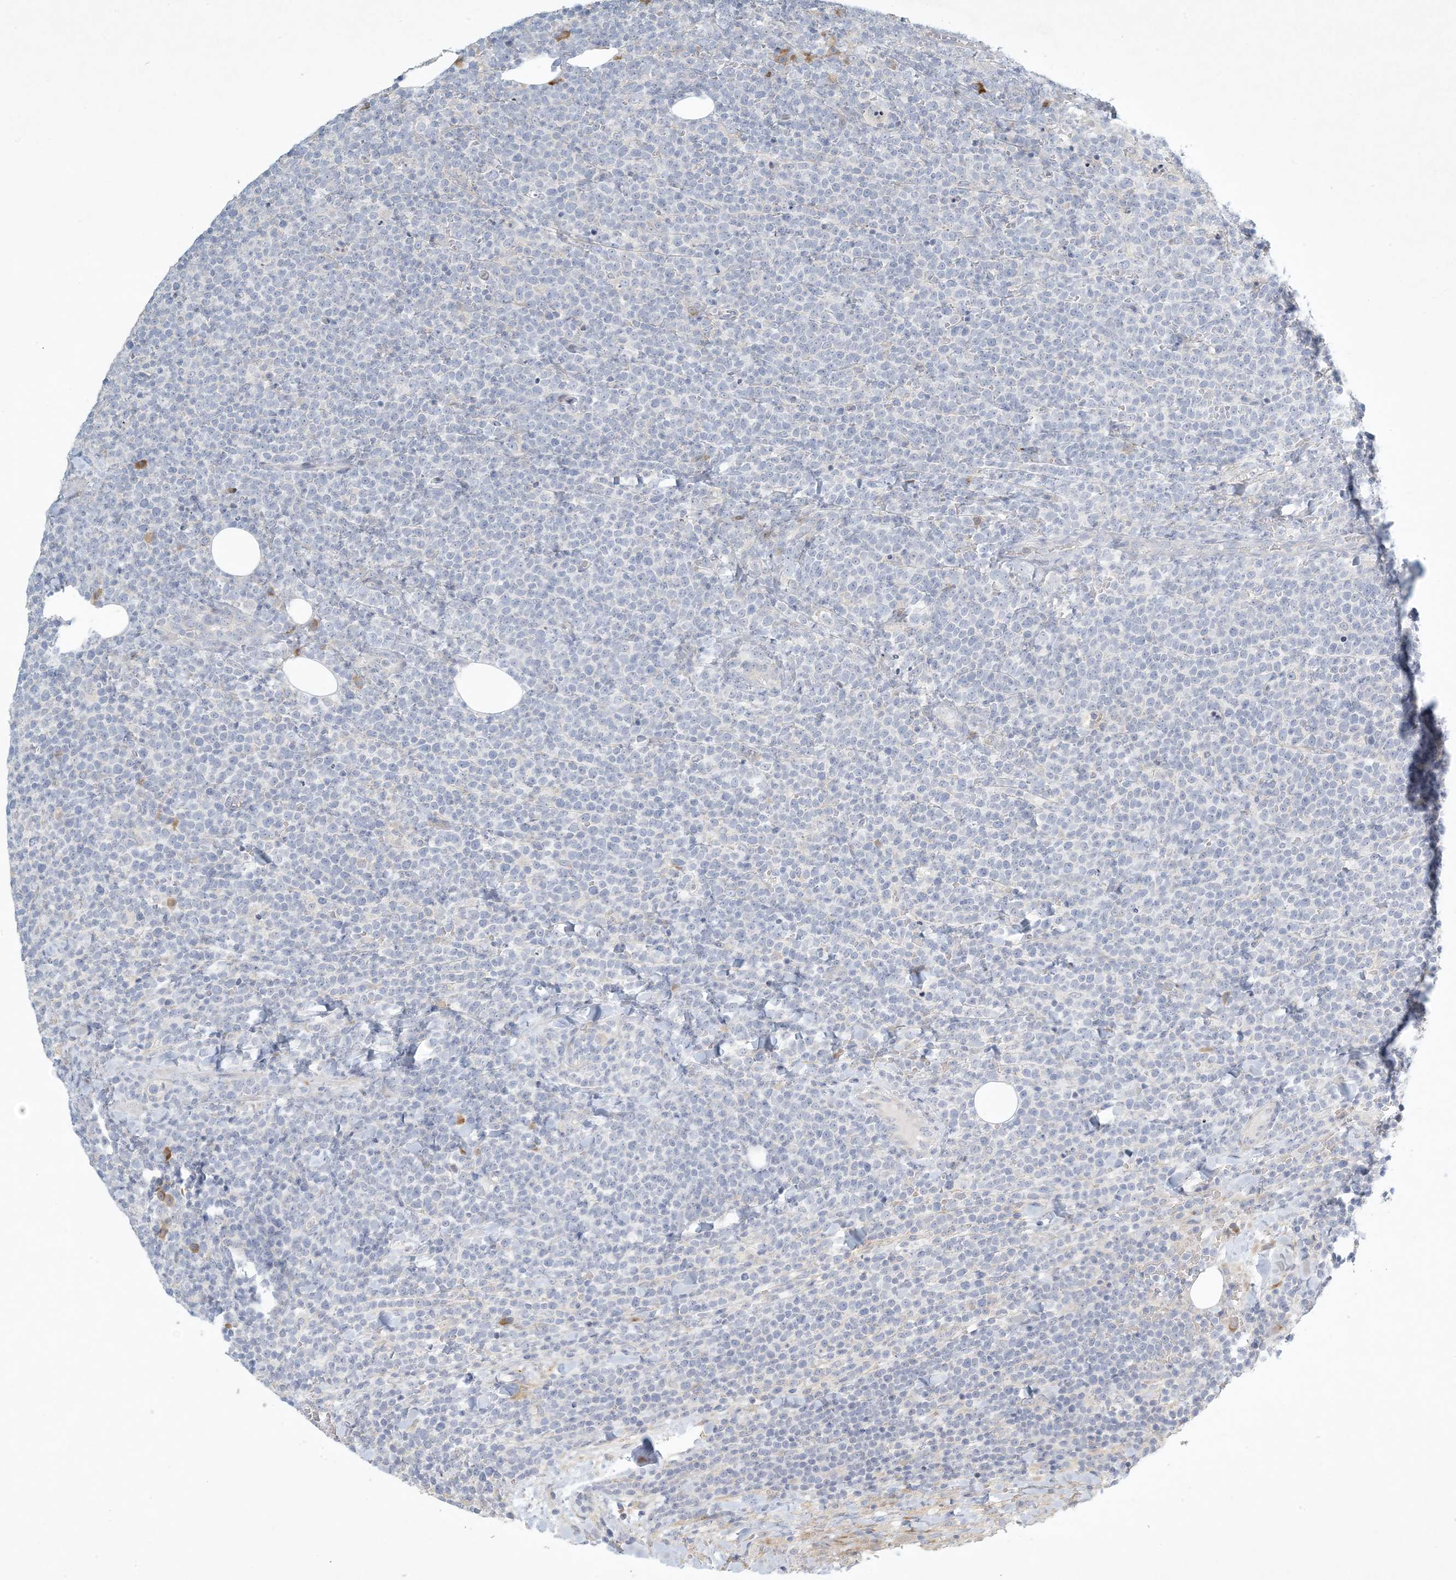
{"staining": {"intensity": "negative", "quantity": "none", "location": "none"}, "tissue": "lymphoma", "cell_type": "Tumor cells", "image_type": "cancer", "snomed": [{"axis": "morphology", "description": "Malignant lymphoma, non-Hodgkin's type, High grade"}, {"axis": "topography", "description": "Lymph node"}], "caption": "DAB (3,3'-diaminobenzidine) immunohistochemical staining of lymphoma shows no significant staining in tumor cells.", "gene": "ZNF385D", "patient": {"sex": "male", "age": 61}}